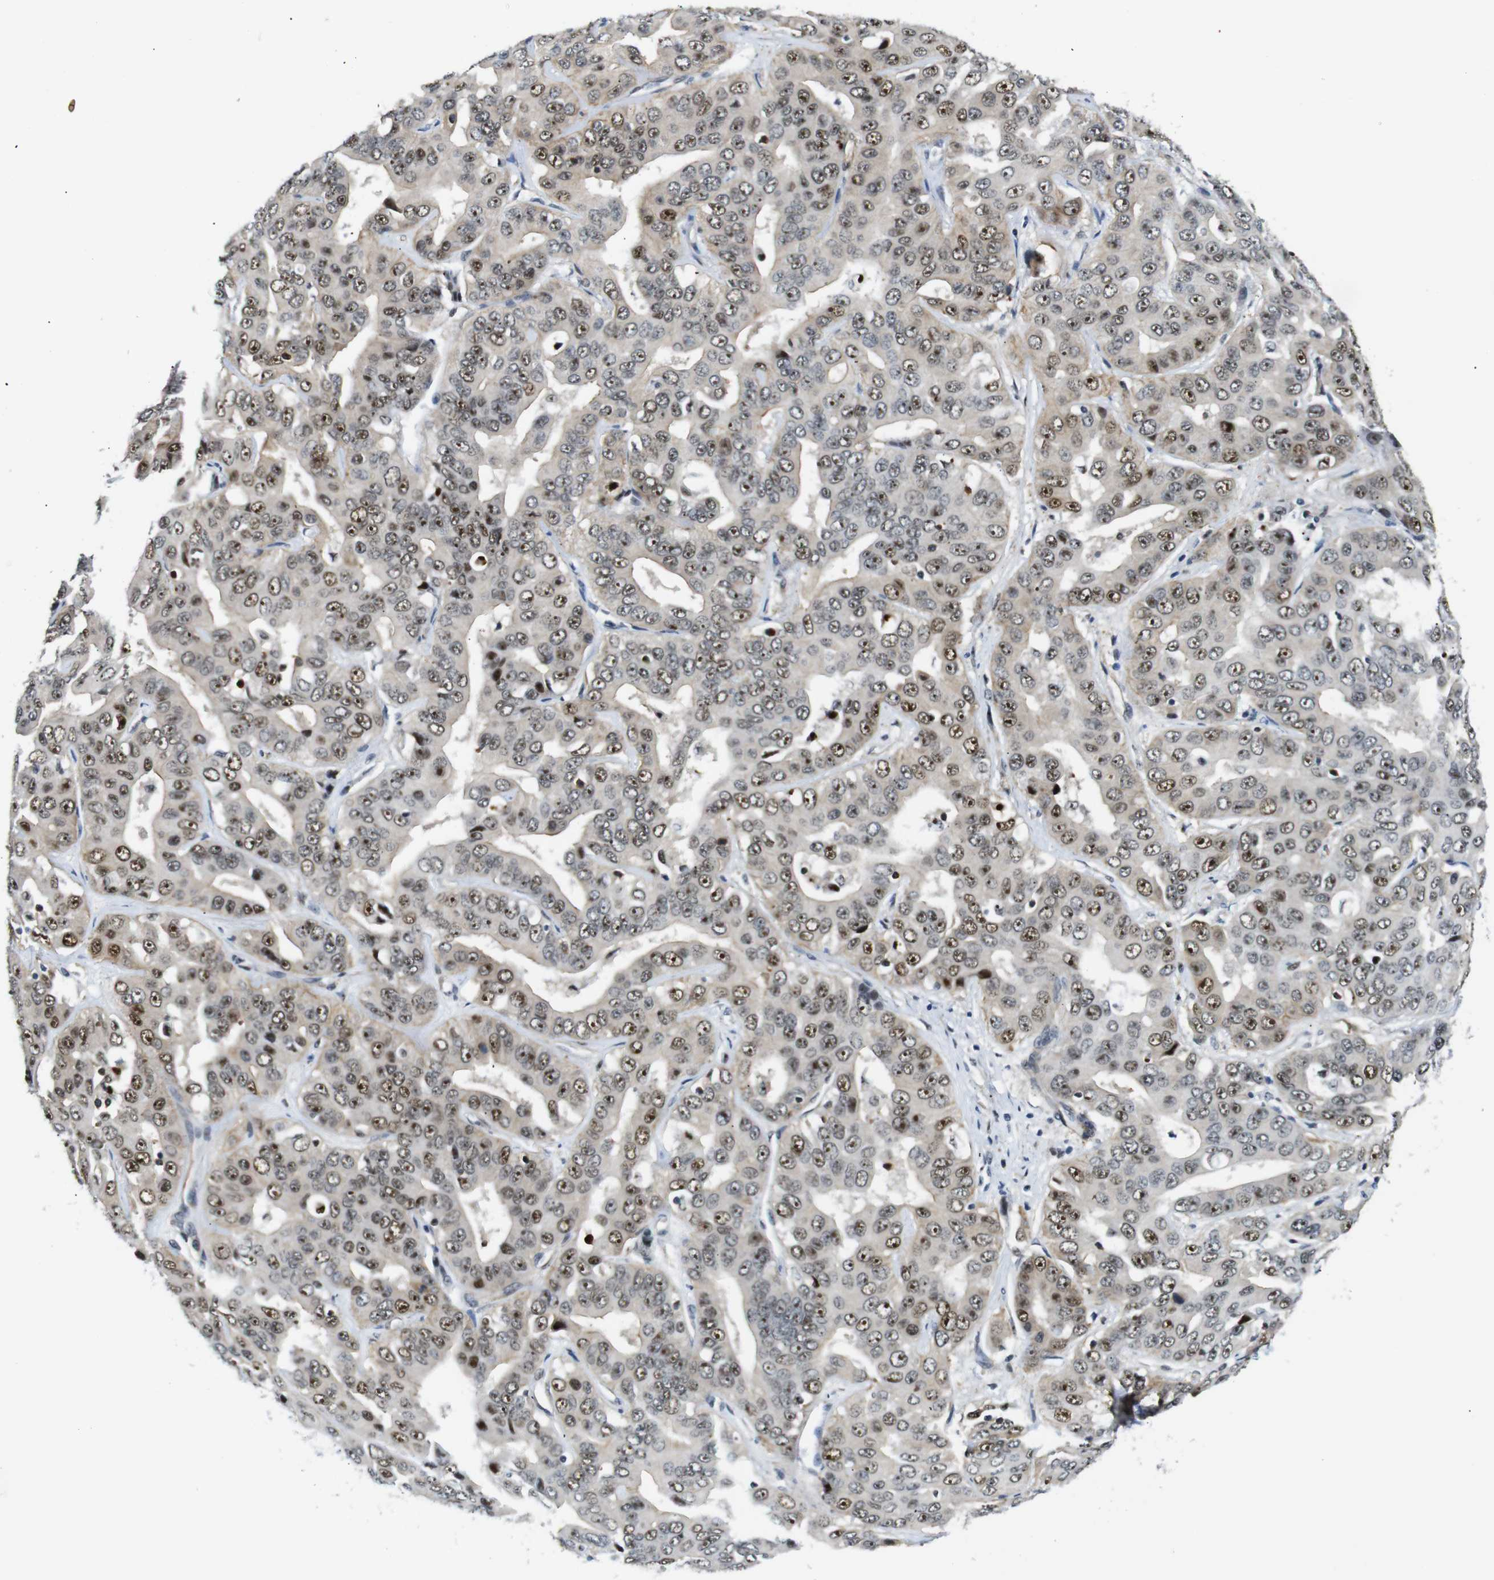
{"staining": {"intensity": "strong", "quantity": "25%-75%", "location": "nuclear"}, "tissue": "liver cancer", "cell_type": "Tumor cells", "image_type": "cancer", "snomed": [{"axis": "morphology", "description": "Cholangiocarcinoma"}, {"axis": "topography", "description": "Liver"}], "caption": "Liver cancer (cholangiocarcinoma) tissue exhibits strong nuclear expression in about 25%-75% of tumor cells", "gene": "PARN", "patient": {"sex": "female", "age": 52}}